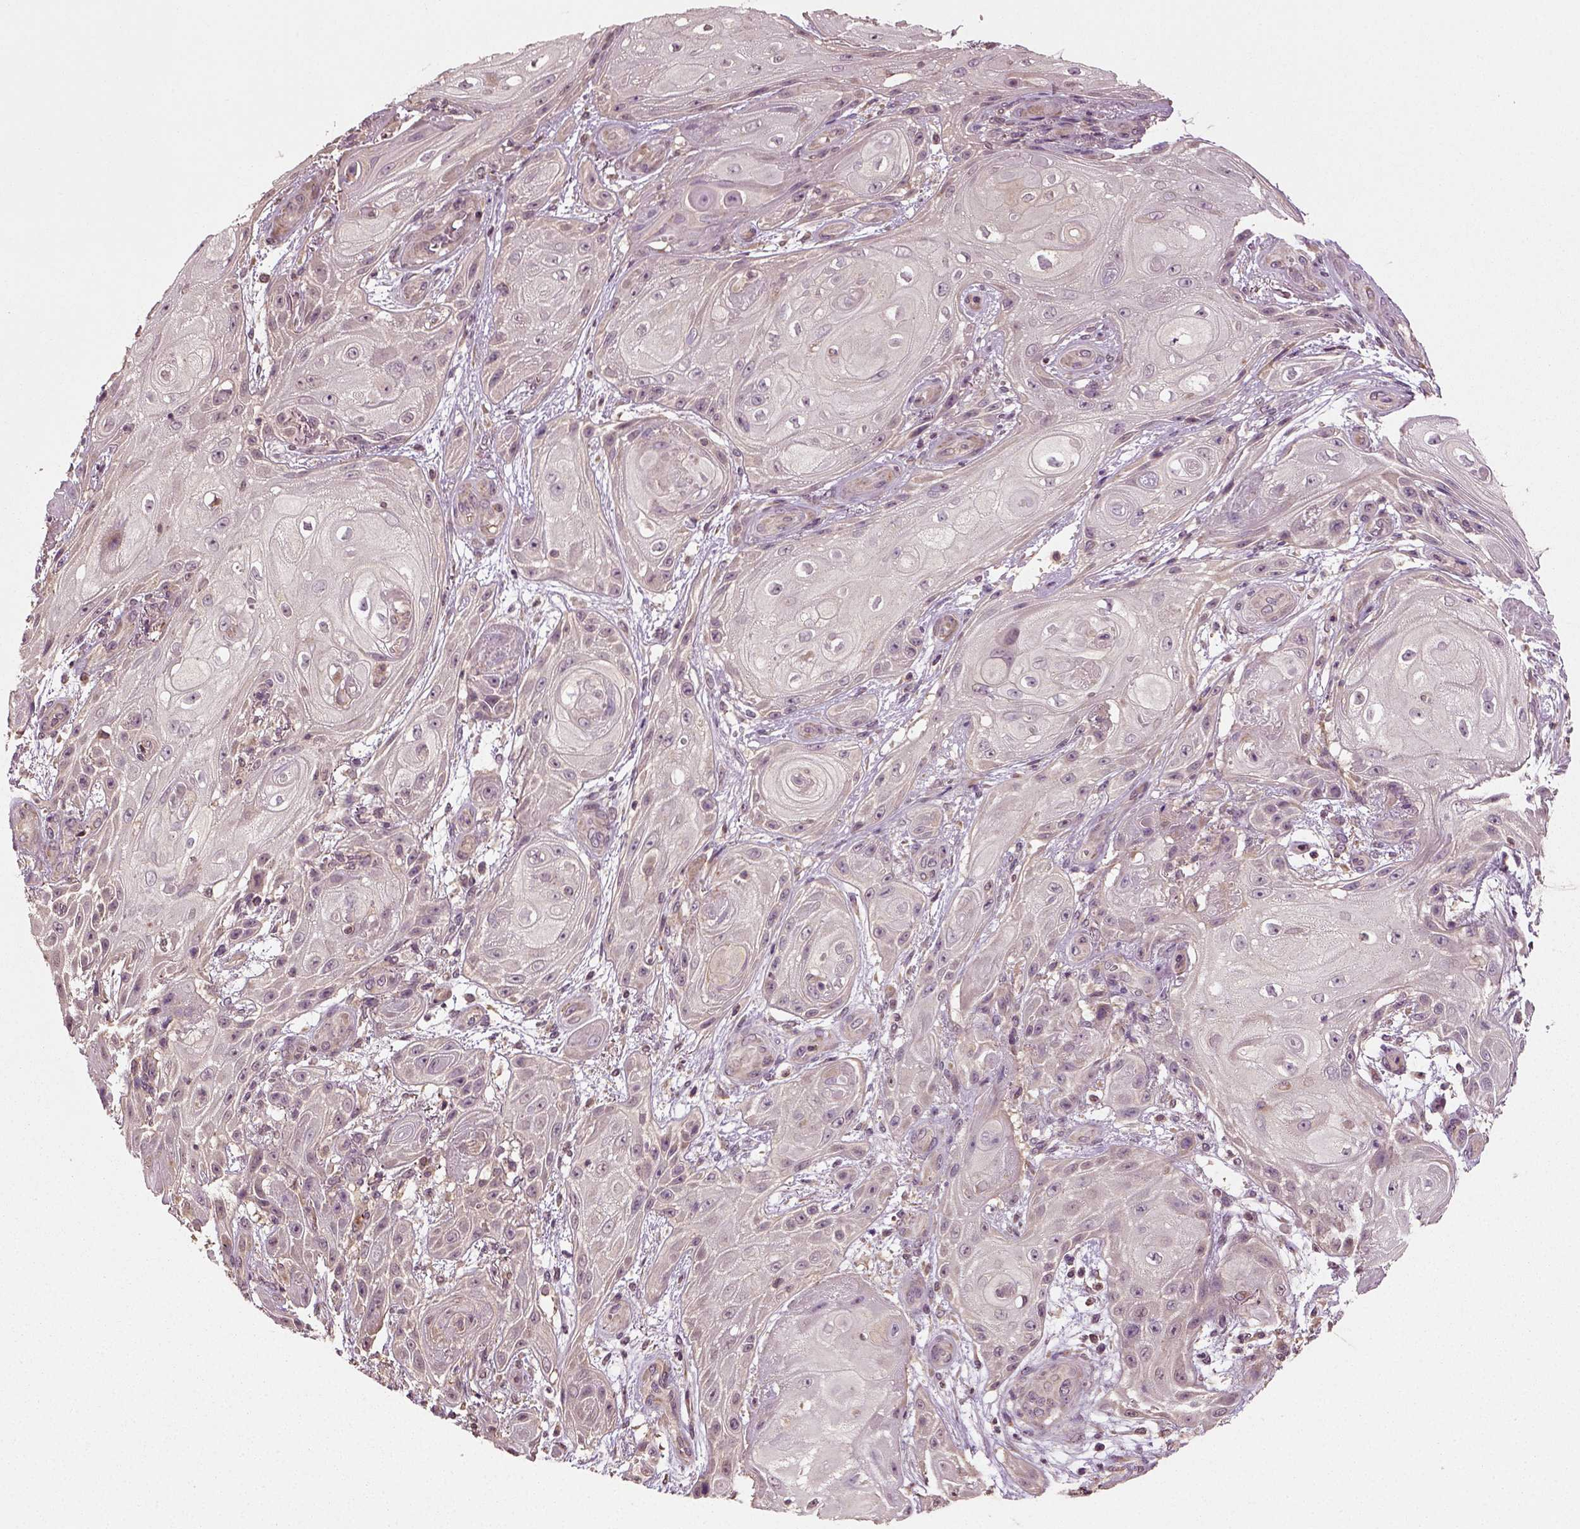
{"staining": {"intensity": "negative", "quantity": "none", "location": "none"}, "tissue": "skin cancer", "cell_type": "Tumor cells", "image_type": "cancer", "snomed": [{"axis": "morphology", "description": "Squamous cell carcinoma, NOS"}, {"axis": "topography", "description": "Skin"}], "caption": "This is an immunohistochemistry photomicrograph of human skin squamous cell carcinoma. There is no positivity in tumor cells.", "gene": "ERV3-1", "patient": {"sex": "male", "age": 62}}